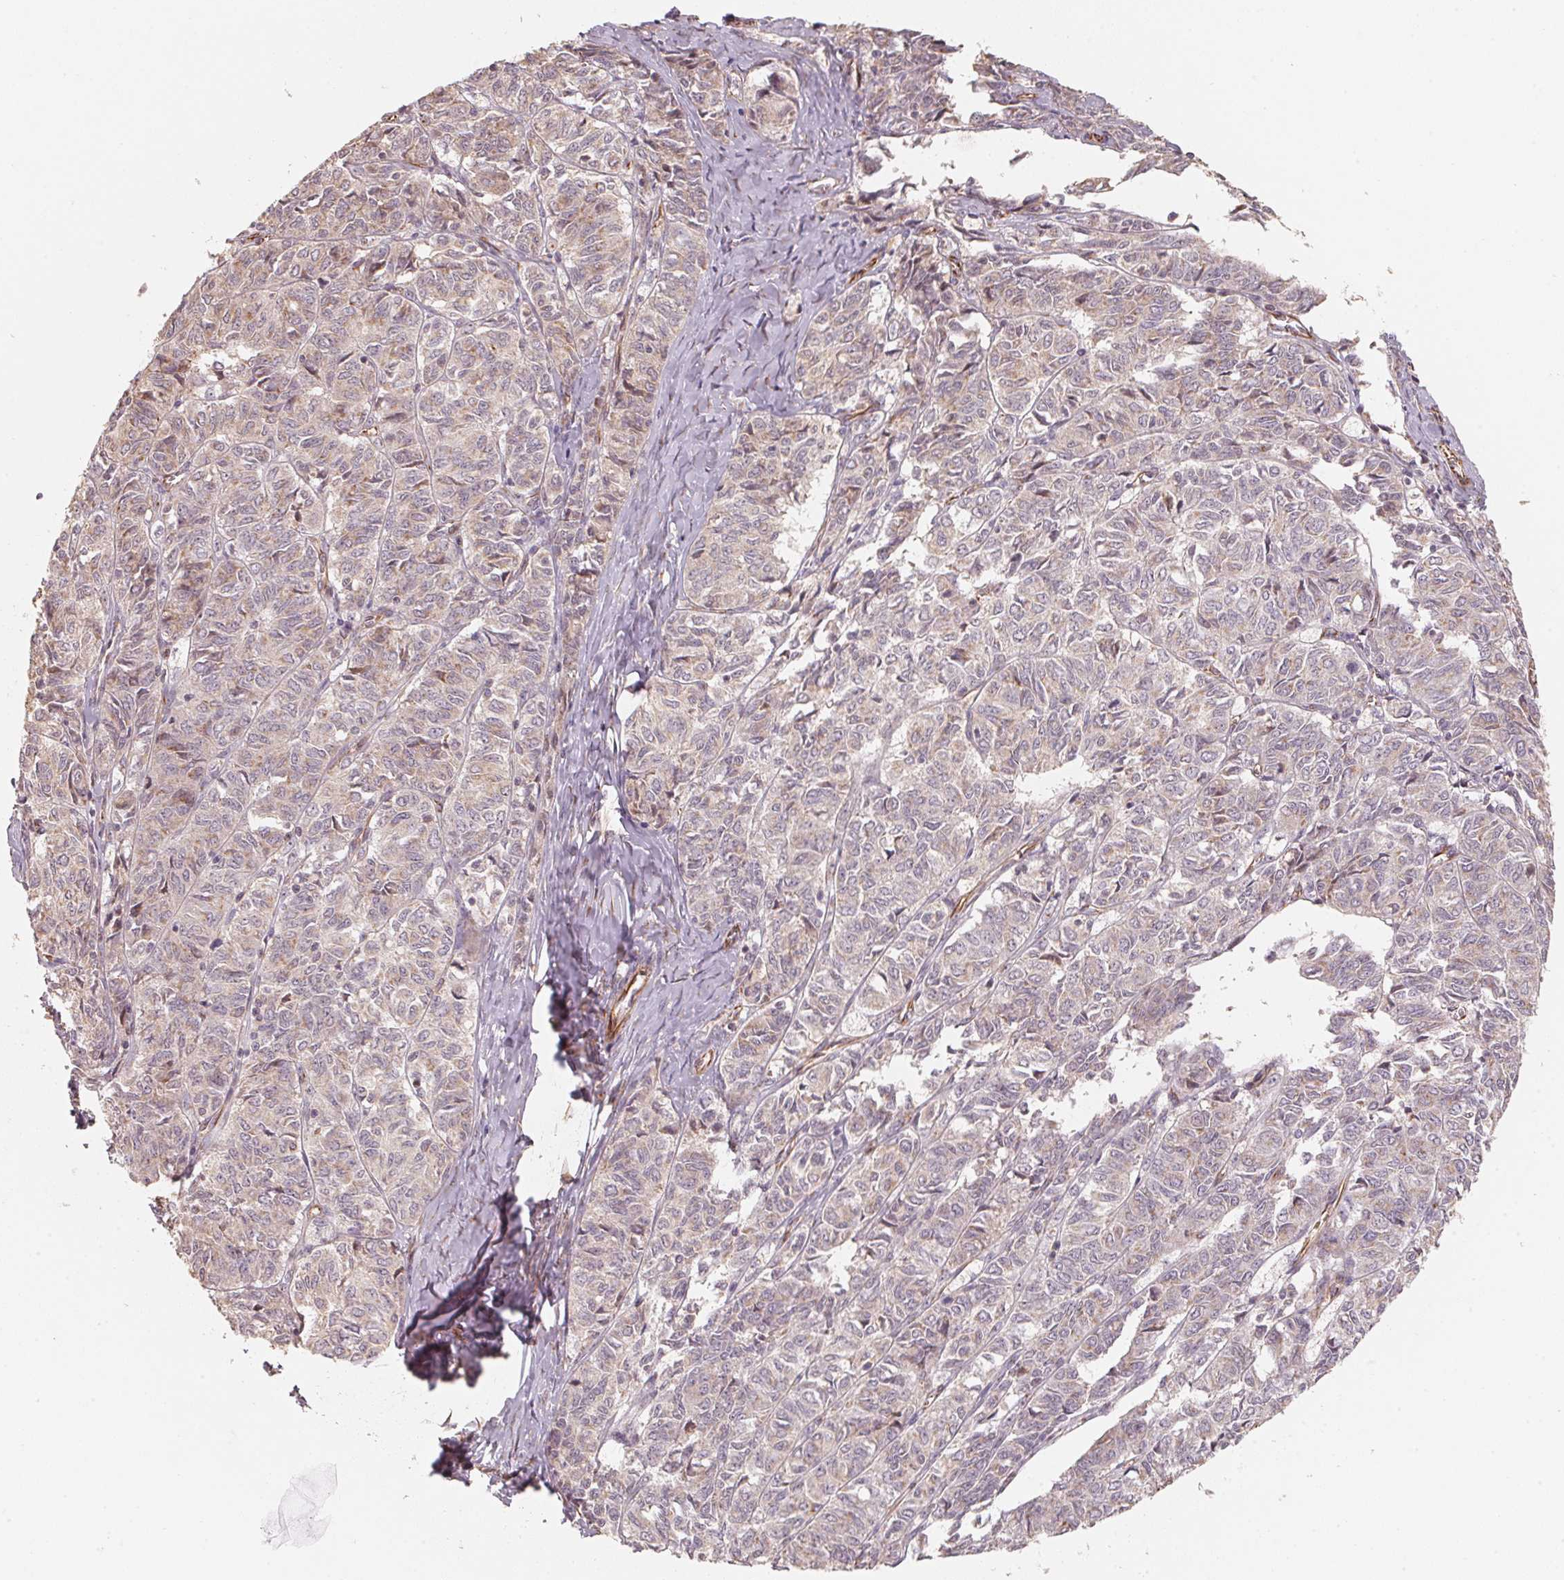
{"staining": {"intensity": "weak", "quantity": "<25%", "location": "cytoplasmic/membranous"}, "tissue": "ovarian cancer", "cell_type": "Tumor cells", "image_type": "cancer", "snomed": [{"axis": "morphology", "description": "Carcinoma, endometroid"}, {"axis": "topography", "description": "Ovary"}], "caption": "An IHC image of ovarian endometroid carcinoma is shown. There is no staining in tumor cells of ovarian endometroid carcinoma.", "gene": "TSPAN12", "patient": {"sex": "female", "age": 80}}